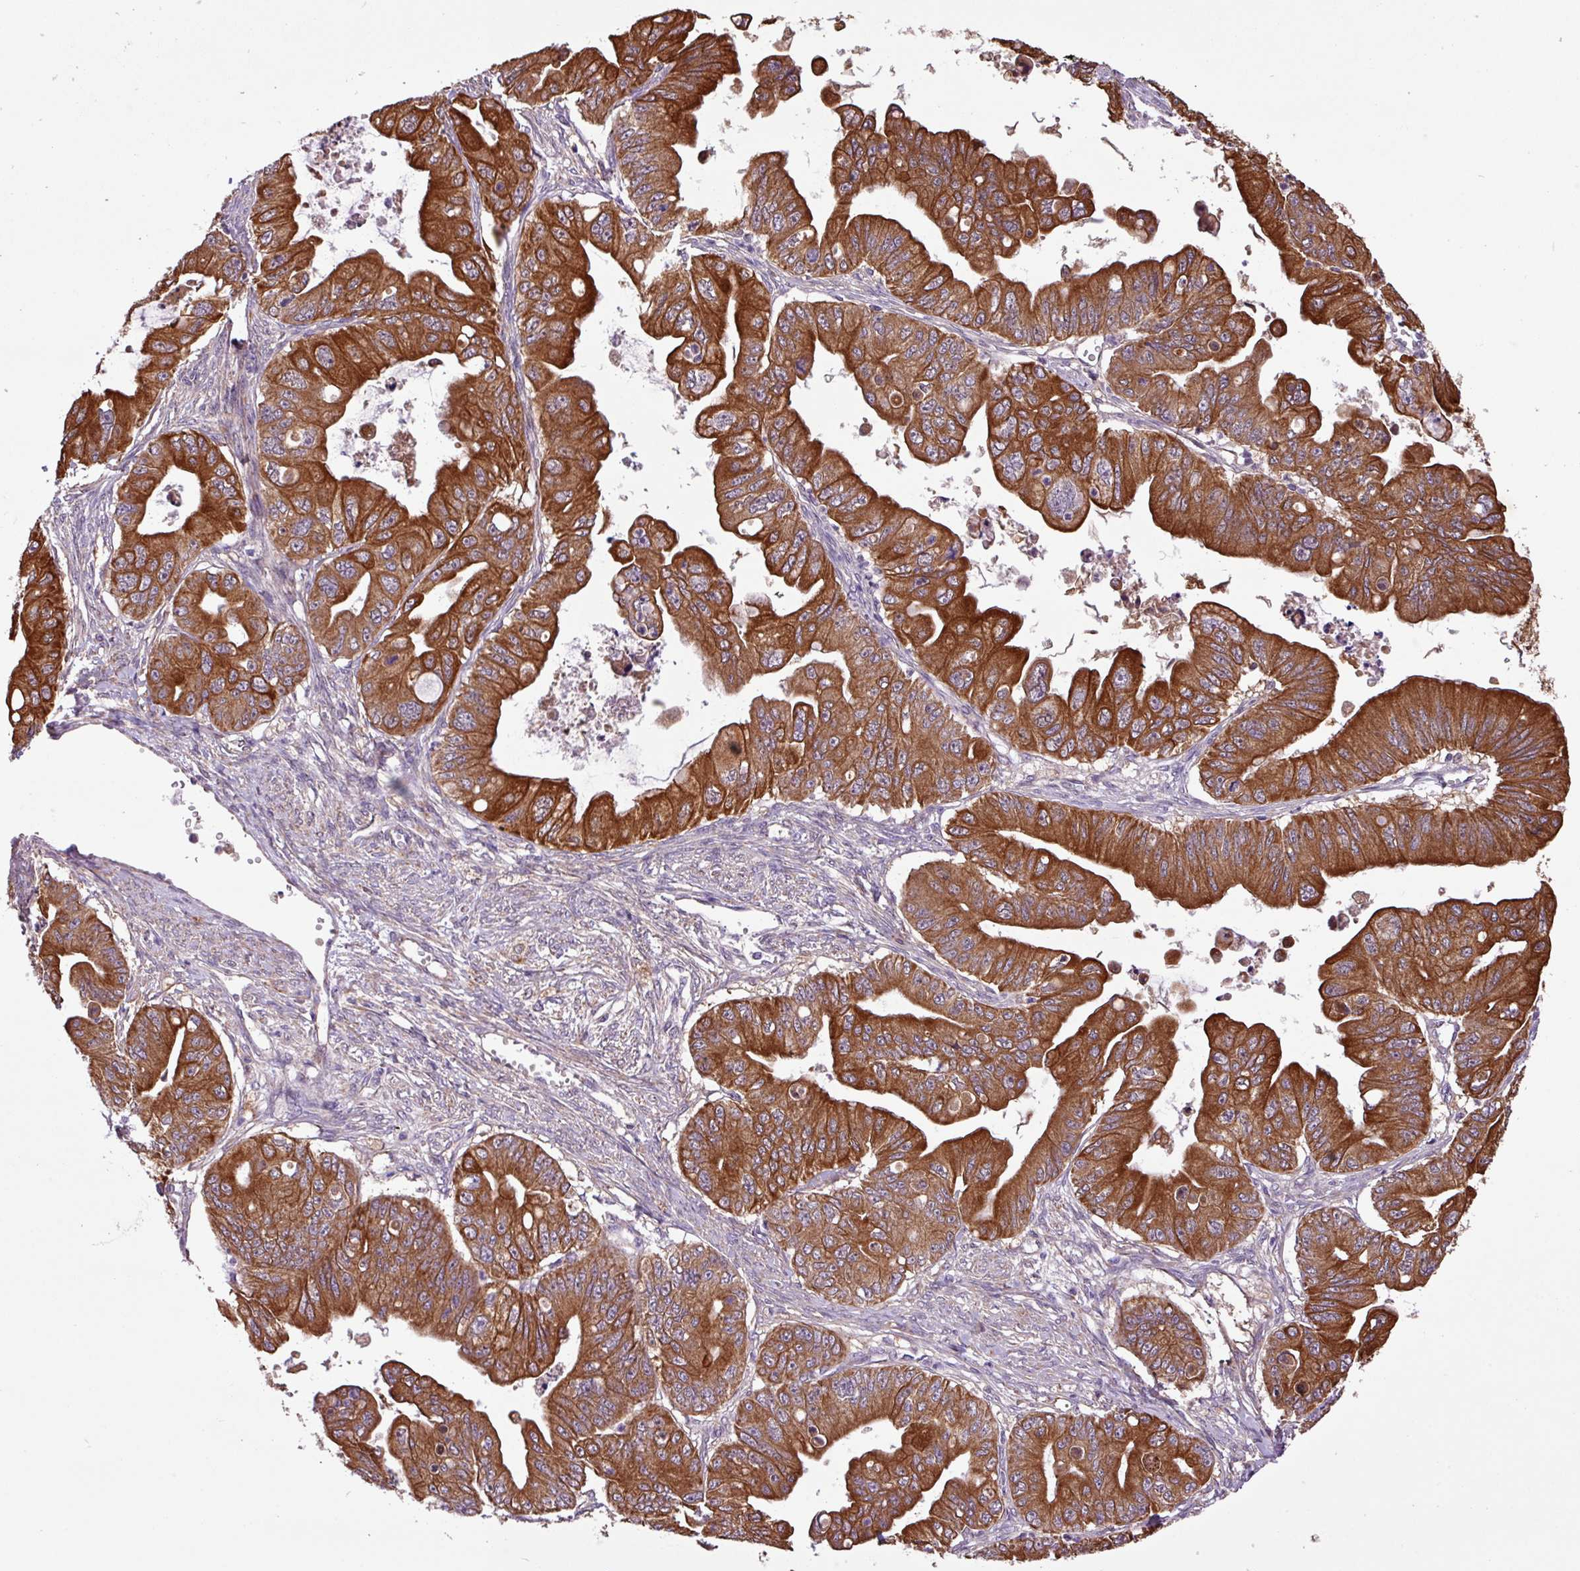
{"staining": {"intensity": "strong", "quantity": ">75%", "location": "cytoplasmic/membranous"}, "tissue": "ovarian cancer", "cell_type": "Tumor cells", "image_type": "cancer", "snomed": [{"axis": "morphology", "description": "Cystadenocarcinoma, mucinous, NOS"}, {"axis": "topography", "description": "Ovary"}], "caption": "There is high levels of strong cytoplasmic/membranous positivity in tumor cells of ovarian mucinous cystadenocarcinoma, as demonstrated by immunohistochemical staining (brown color).", "gene": "TIMM10B", "patient": {"sex": "female", "age": 71}}